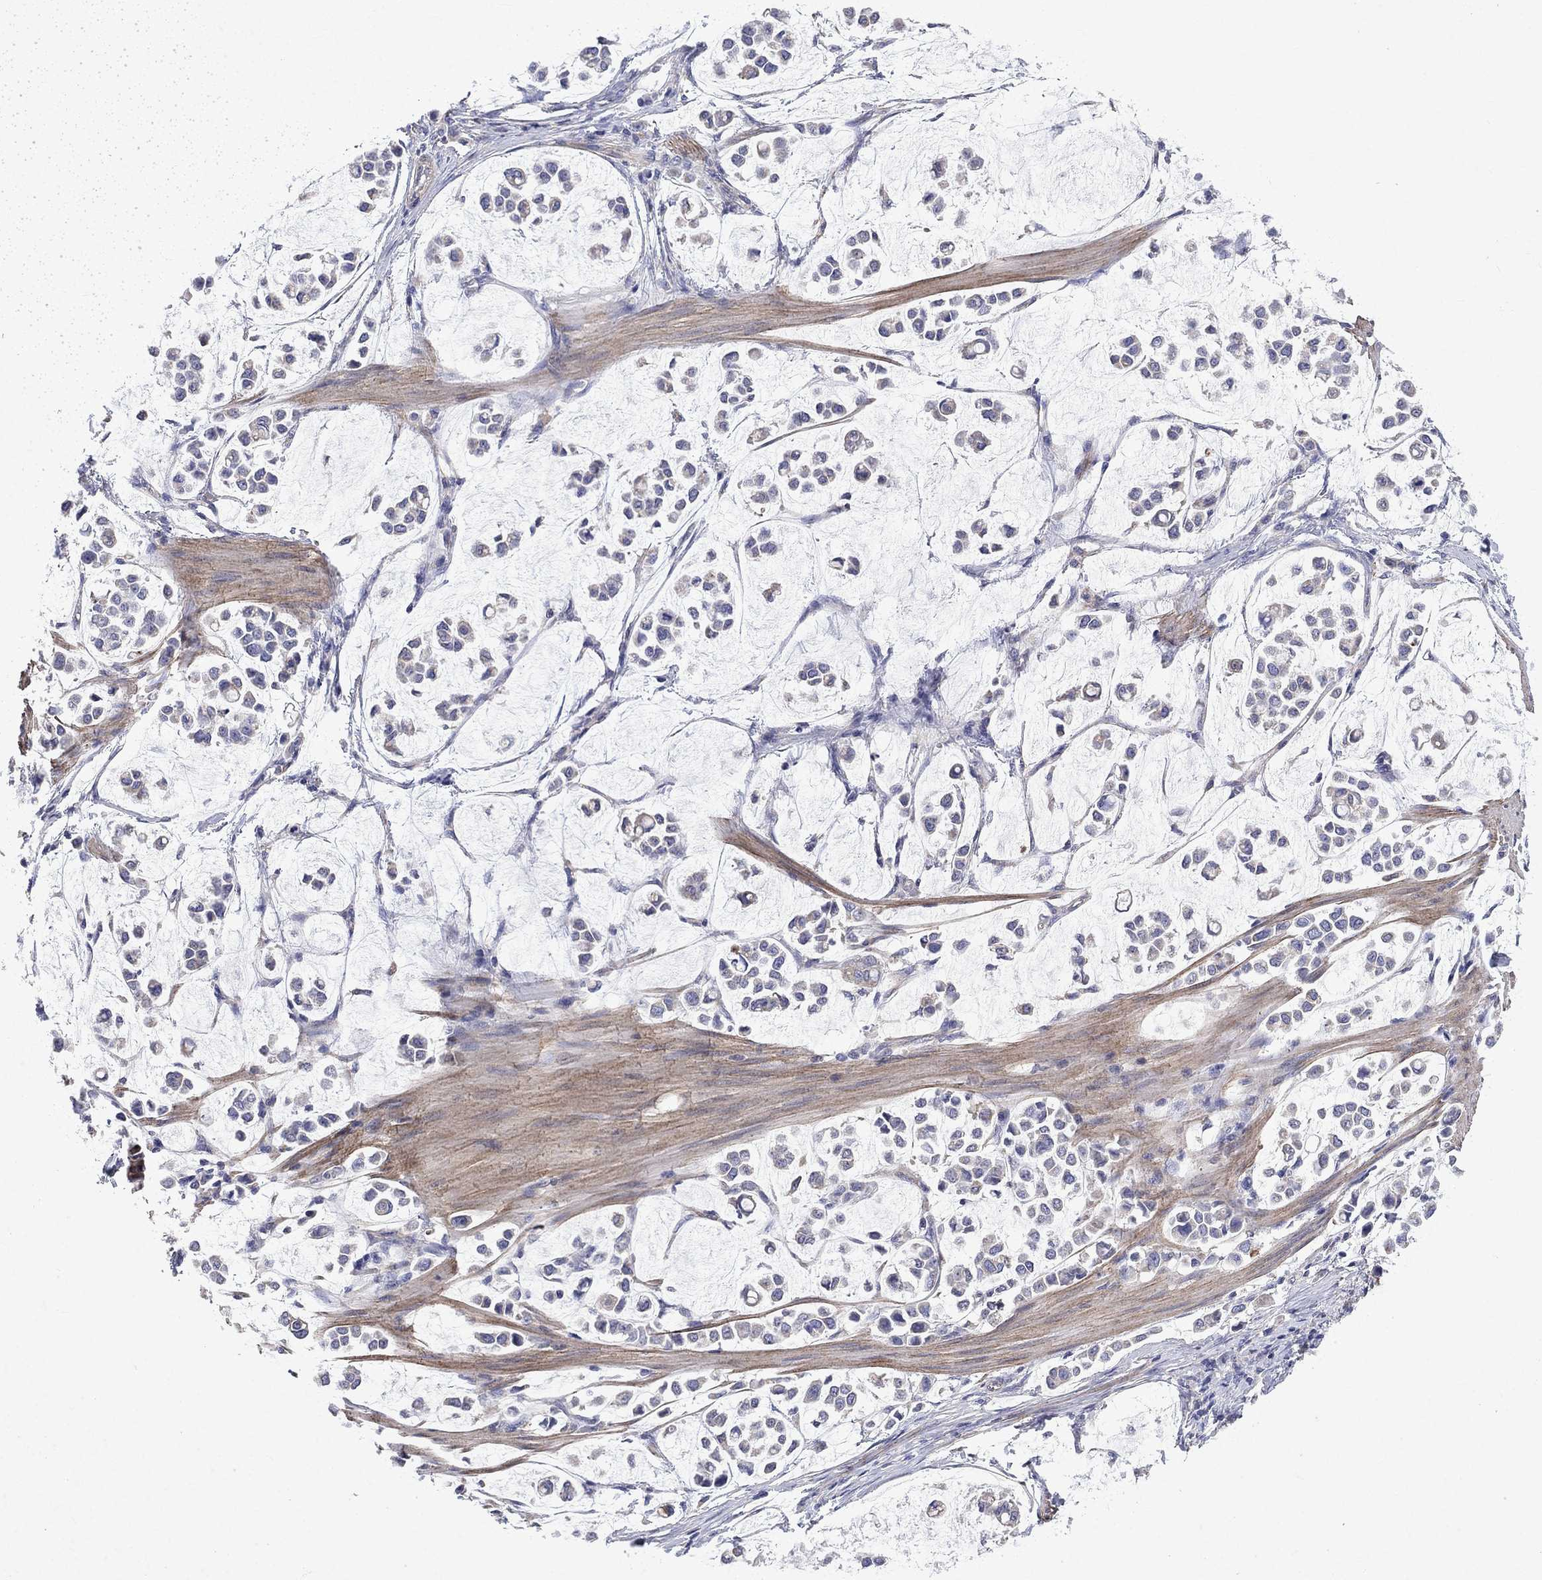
{"staining": {"intensity": "negative", "quantity": "none", "location": "none"}, "tissue": "stomach cancer", "cell_type": "Tumor cells", "image_type": "cancer", "snomed": [{"axis": "morphology", "description": "Adenocarcinoma, NOS"}, {"axis": "topography", "description": "Stomach"}], "caption": "An immunohistochemistry (IHC) image of adenocarcinoma (stomach) is shown. There is no staining in tumor cells of adenocarcinoma (stomach).", "gene": "DTNA", "patient": {"sex": "male", "age": 82}}